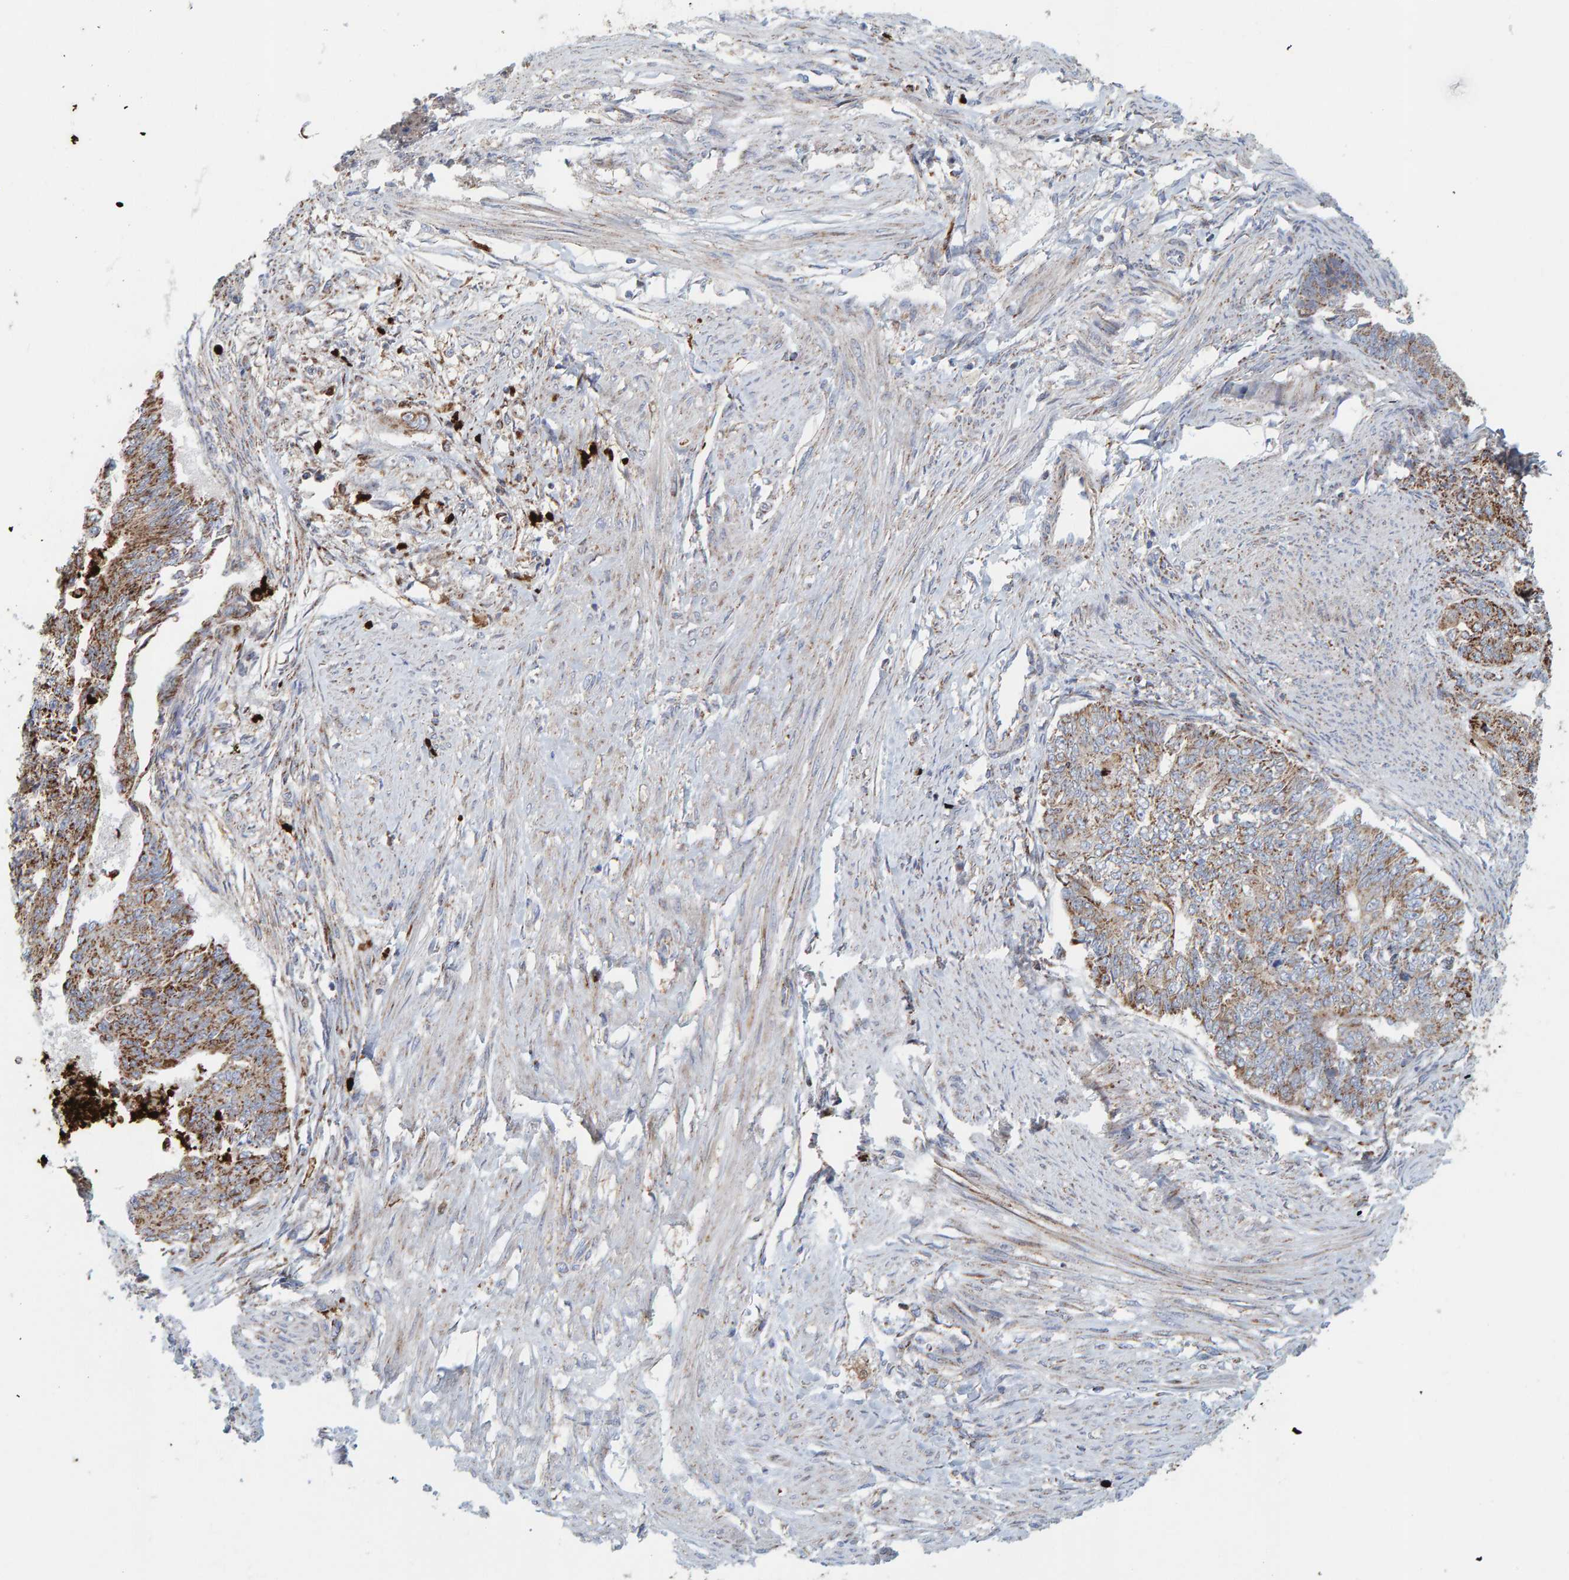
{"staining": {"intensity": "moderate", "quantity": ">75%", "location": "cytoplasmic/membranous"}, "tissue": "endometrial cancer", "cell_type": "Tumor cells", "image_type": "cancer", "snomed": [{"axis": "morphology", "description": "Adenocarcinoma, NOS"}, {"axis": "topography", "description": "Endometrium"}], "caption": "A brown stain labels moderate cytoplasmic/membranous staining of a protein in human endometrial cancer tumor cells. (DAB (3,3'-diaminobenzidine) = brown stain, brightfield microscopy at high magnification).", "gene": "B9D1", "patient": {"sex": "female", "age": 32}}